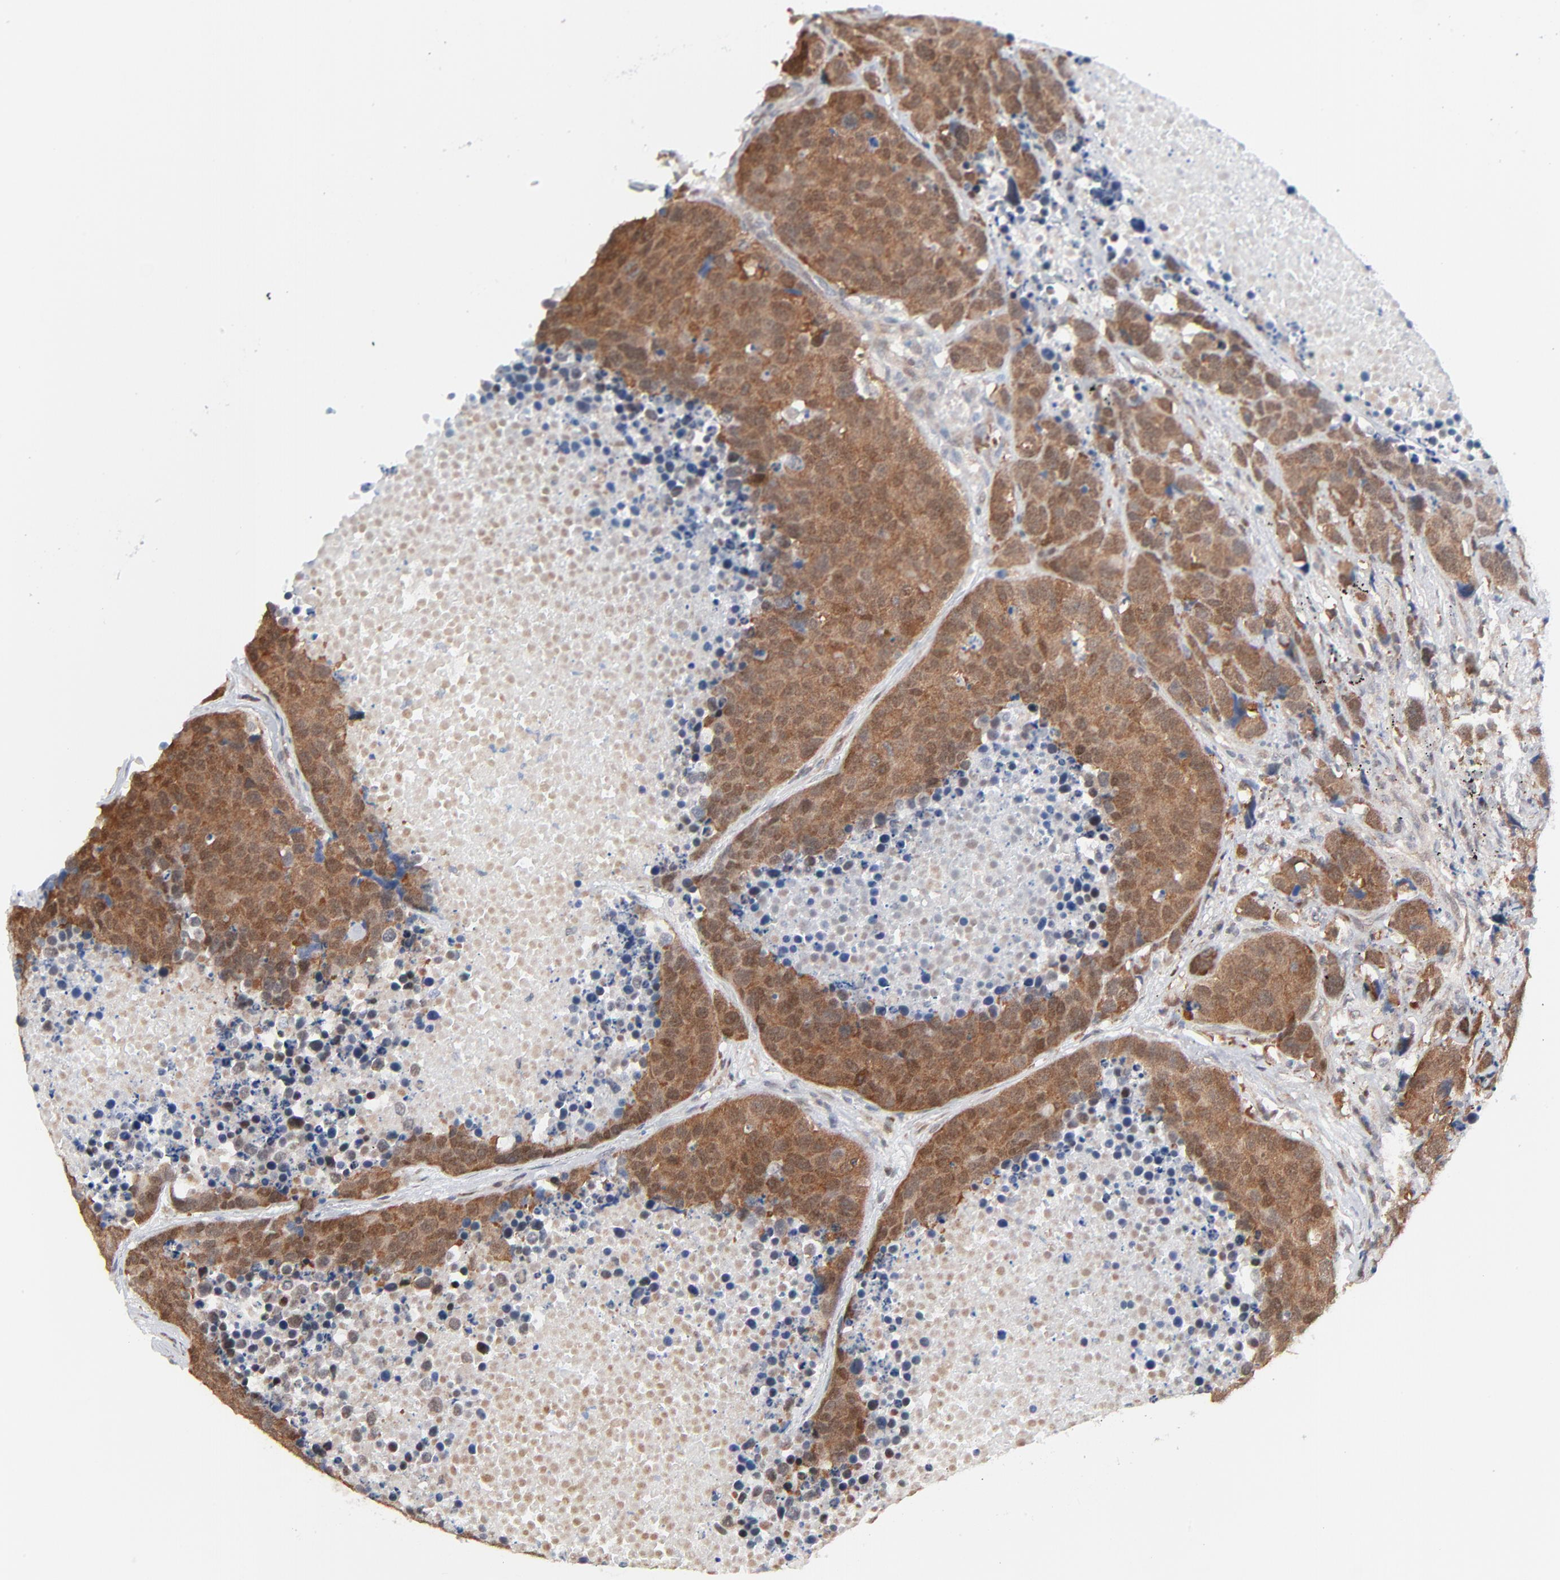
{"staining": {"intensity": "moderate", "quantity": ">75%", "location": "cytoplasmic/membranous,nuclear"}, "tissue": "carcinoid", "cell_type": "Tumor cells", "image_type": "cancer", "snomed": [{"axis": "morphology", "description": "Carcinoid, malignant, NOS"}, {"axis": "topography", "description": "Lung"}], "caption": "Brown immunohistochemical staining in carcinoid displays moderate cytoplasmic/membranous and nuclear staining in about >75% of tumor cells.", "gene": "RPS6KB1", "patient": {"sex": "male", "age": 60}}